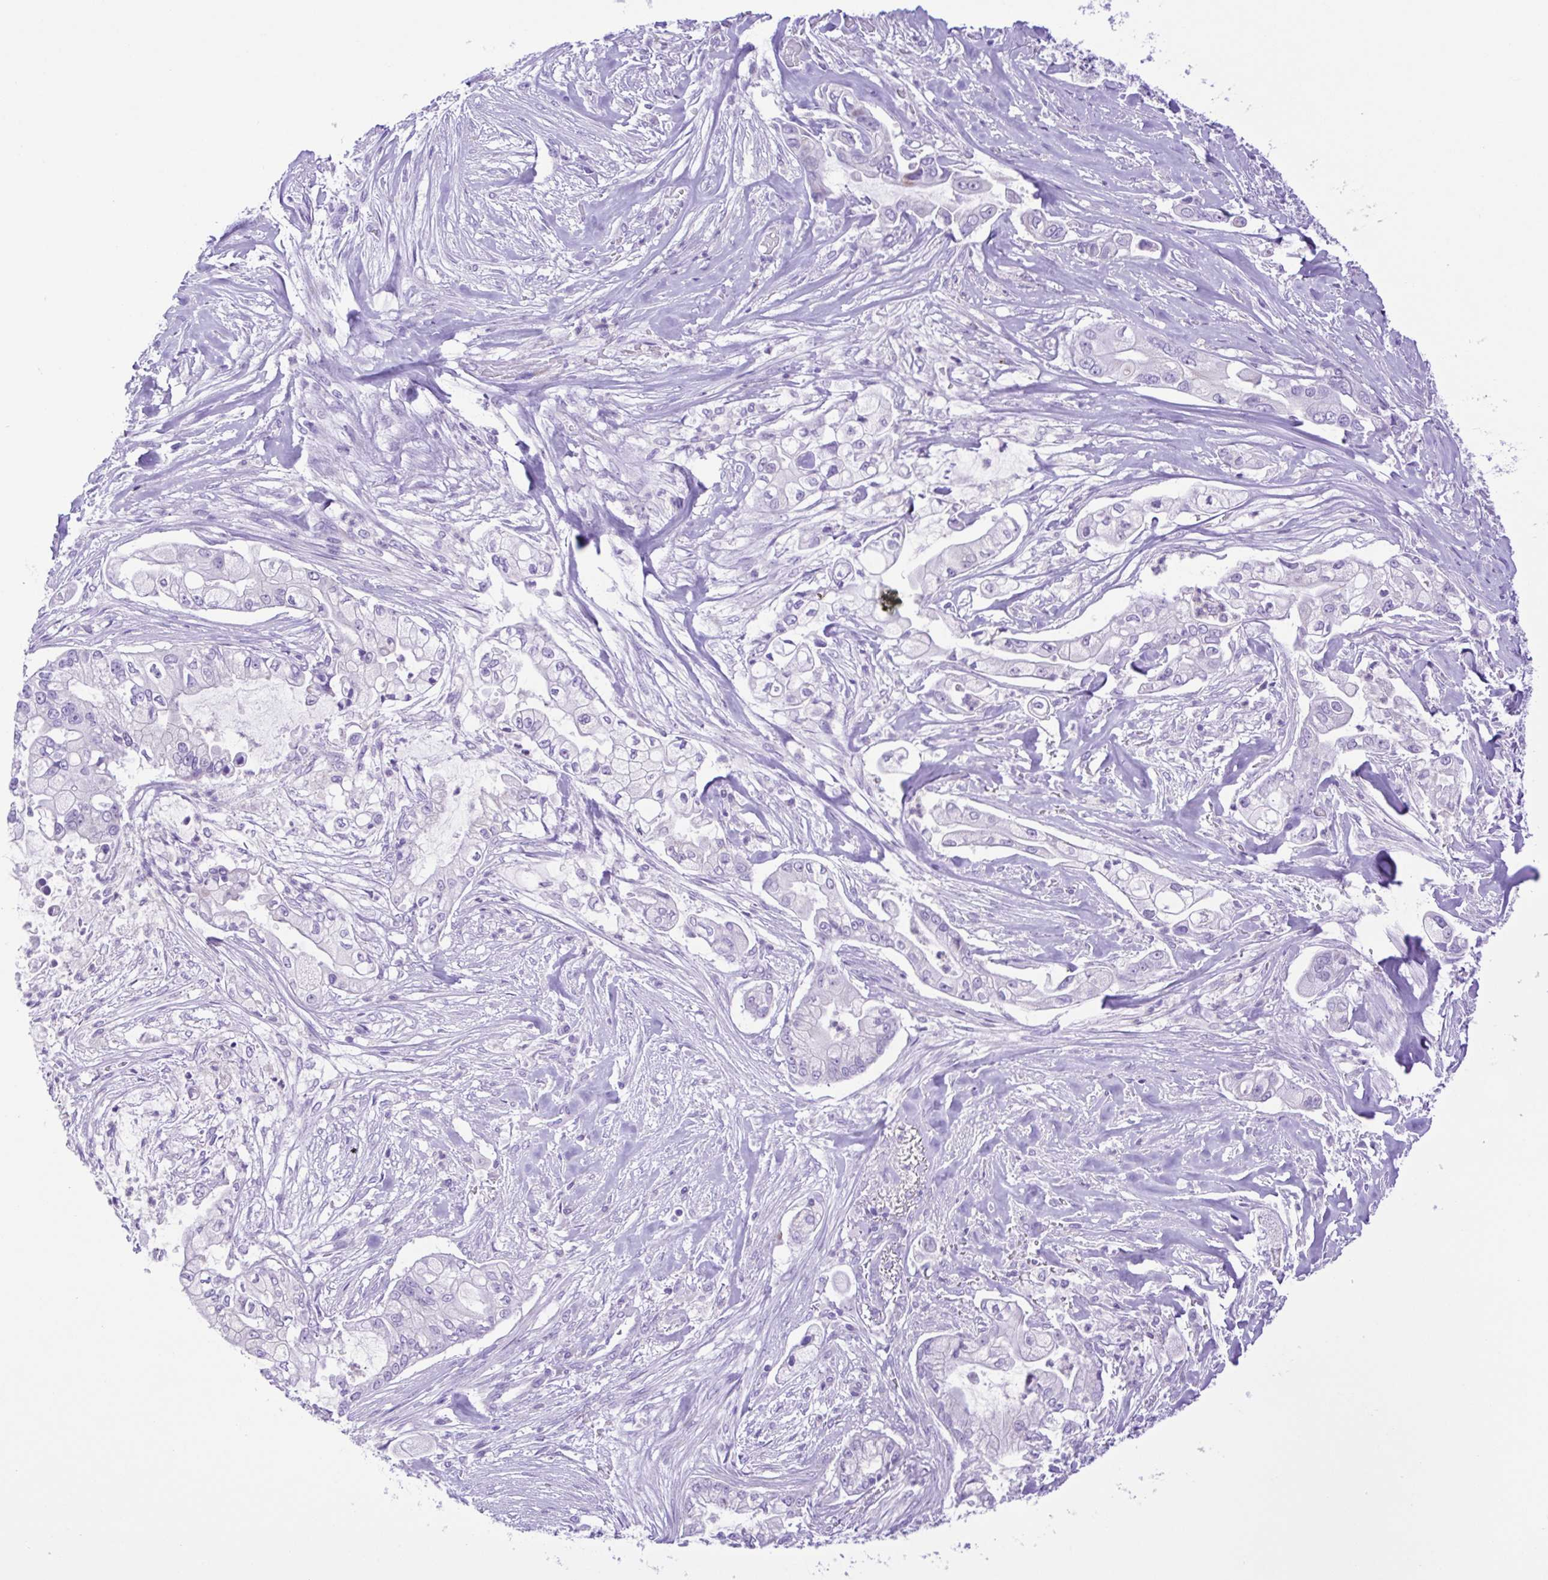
{"staining": {"intensity": "negative", "quantity": "none", "location": "none"}, "tissue": "pancreatic cancer", "cell_type": "Tumor cells", "image_type": "cancer", "snomed": [{"axis": "morphology", "description": "Adenocarcinoma, NOS"}, {"axis": "topography", "description": "Pancreas"}], "caption": "High power microscopy histopathology image of an IHC photomicrograph of pancreatic cancer, revealing no significant positivity in tumor cells. The staining is performed using DAB (3,3'-diaminobenzidine) brown chromogen with nuclei counter-stained in using hematoxylin.", "gene": "SYT1", "patient": {"sex": "female", "age": 69}}